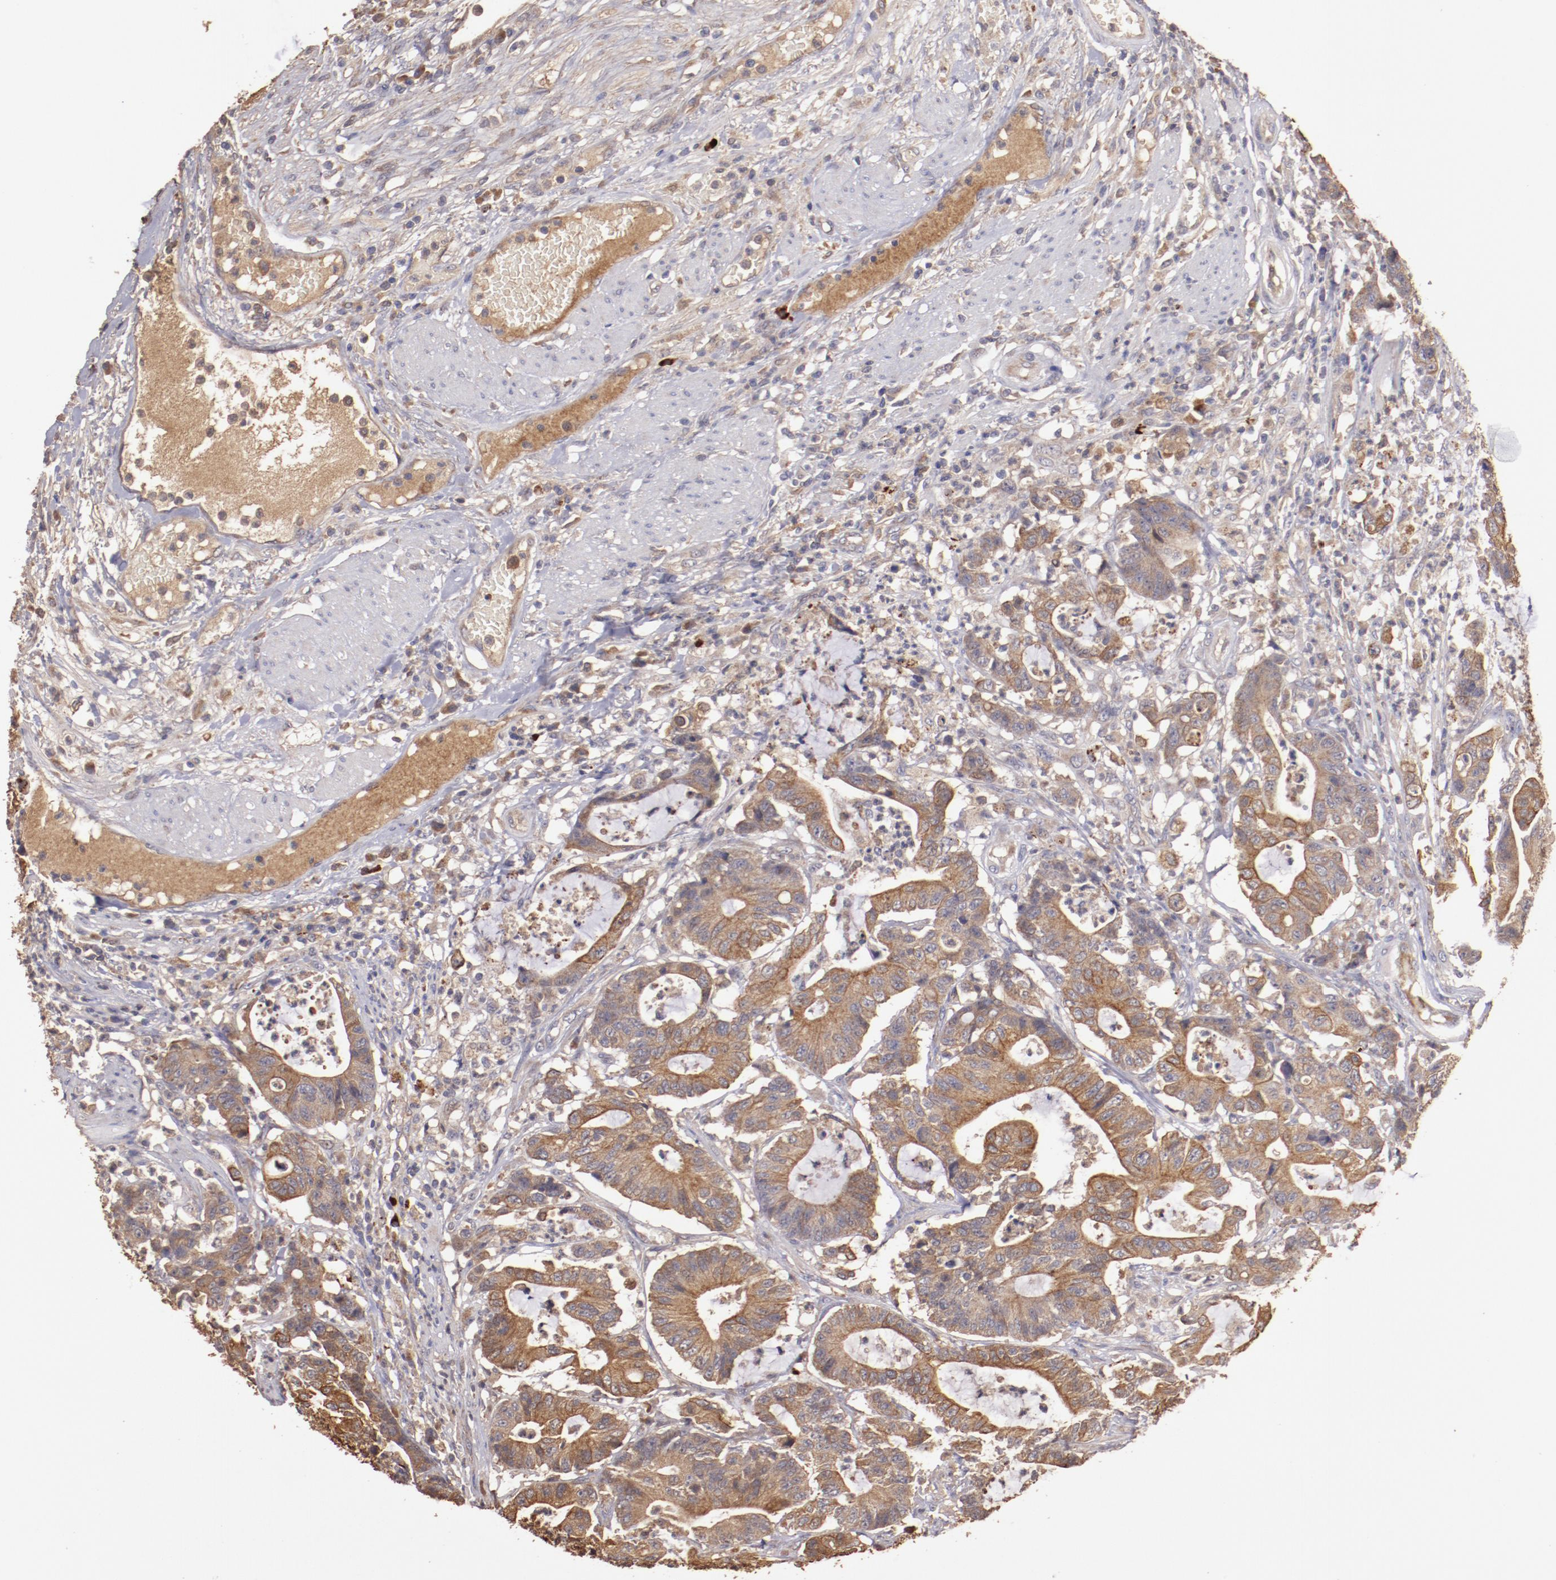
{"staining": {"intensity": "moderate", "quantity": ">75%", "location": "cytoplasmic/membranous"}, "tissue": "colorectal cancer", "cell_type": "Tumor cells", "image_type": "cancer", "snomed": [{"axis": "morphology", "description": "Adenocarcinoma, NOS"}, {"axis": "topography", "description": "Colon"}], "caption": "An image of human adenocarcinoma (colorectal) stained for a protein exhibits moderate cytoplasmic/membranous brown staining in tumor cells.", "gene": "SRRD", "patient": {"sex": "female", "age": 84}}